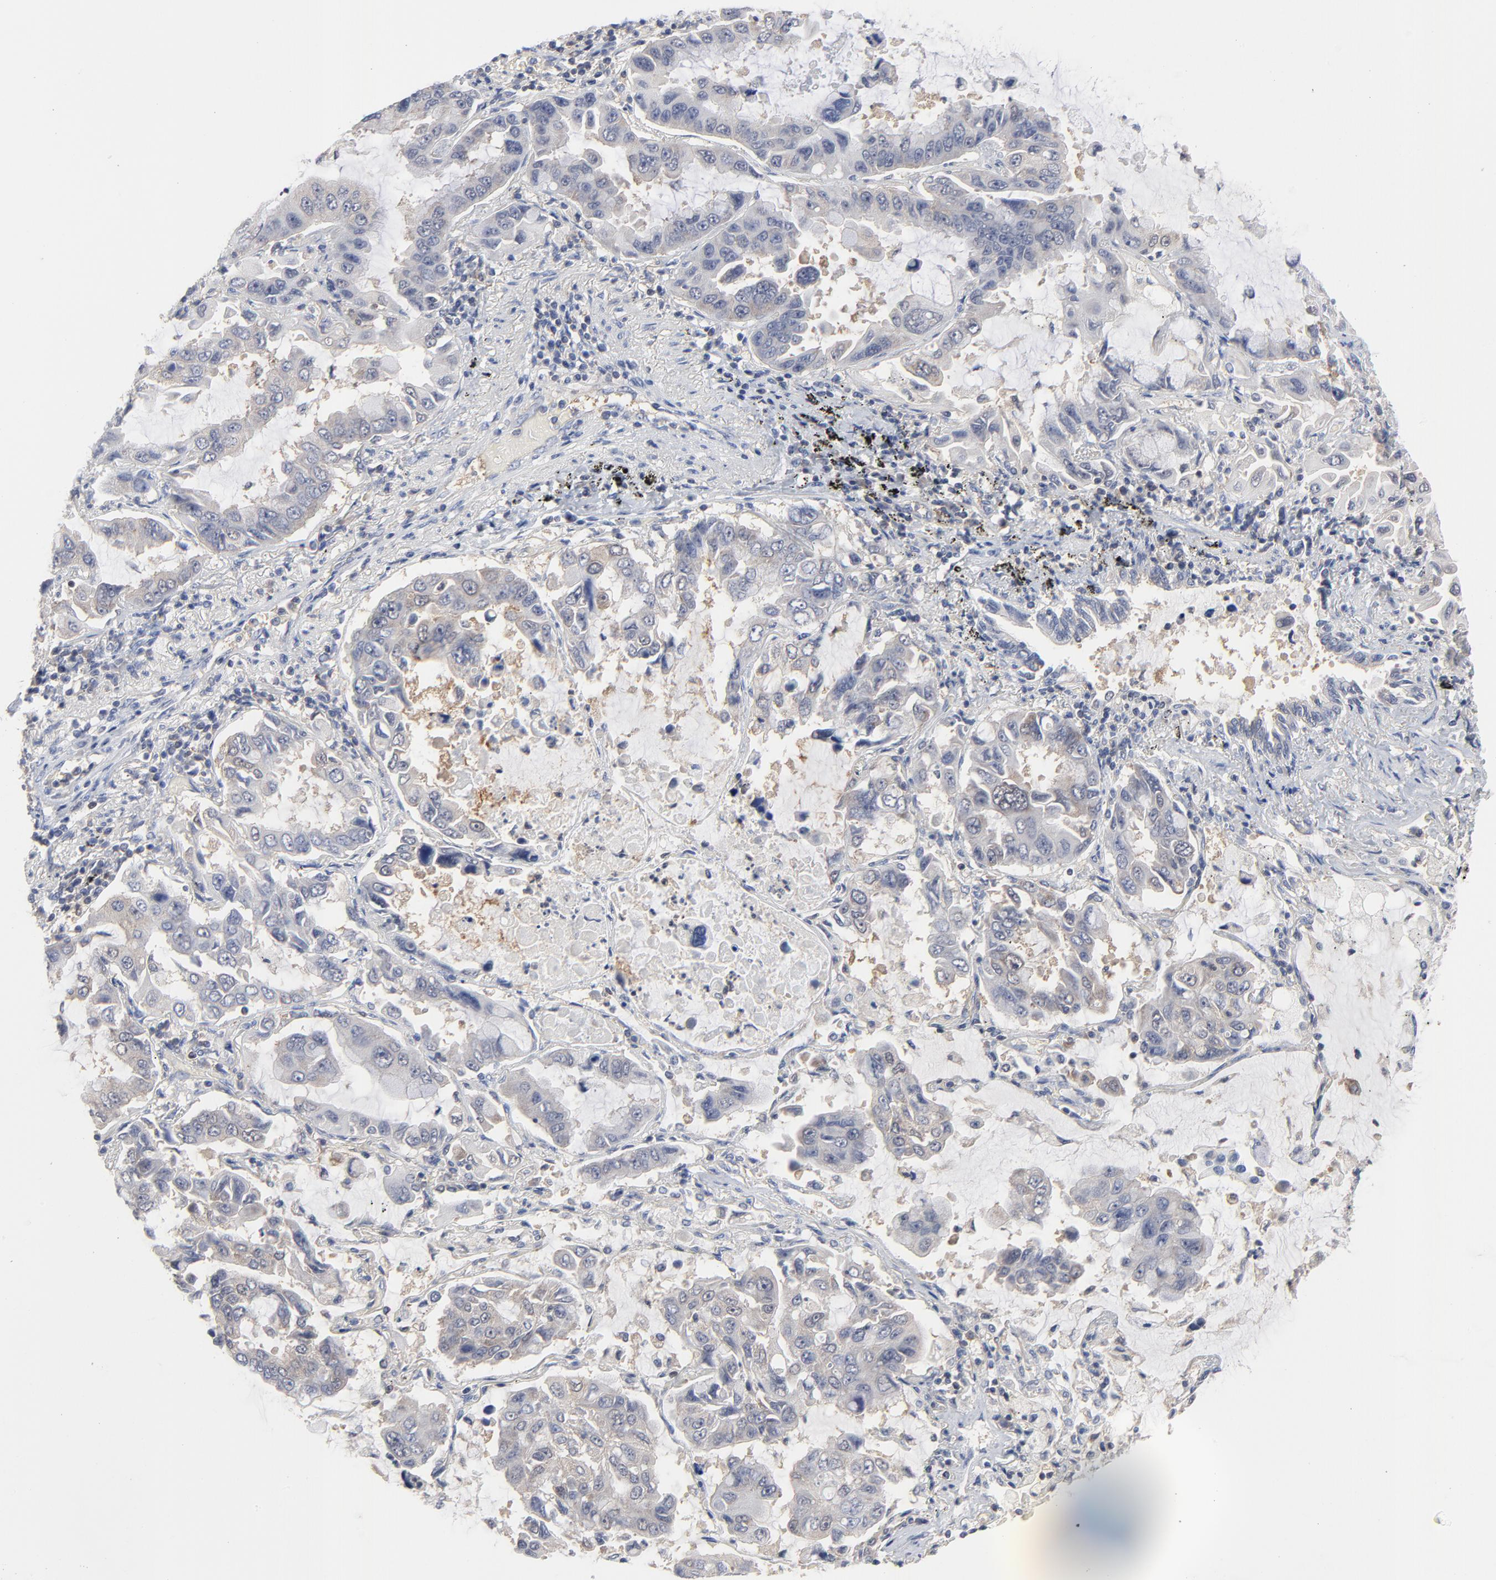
{"staining": {"intensity": "negative", "quantity": "none", "location": "none"}, "tissue": "lung cancer", "cell_type": "Tumor cells", "image_type": "cancer", "snomed": [{"axis": "morphology", "description": "Adenocarcinoma, NOS"}, {"axis": "topography", "description": "Lung"}], "caption": "An immunohistochemistry (IHC) histopathology image of lung adenocarcinoma is shown. There is no staining in tumor cells of lung adenocarcinoma.", "gene": "CAB39L", "patient": {"sex": "male", "age": 64}}